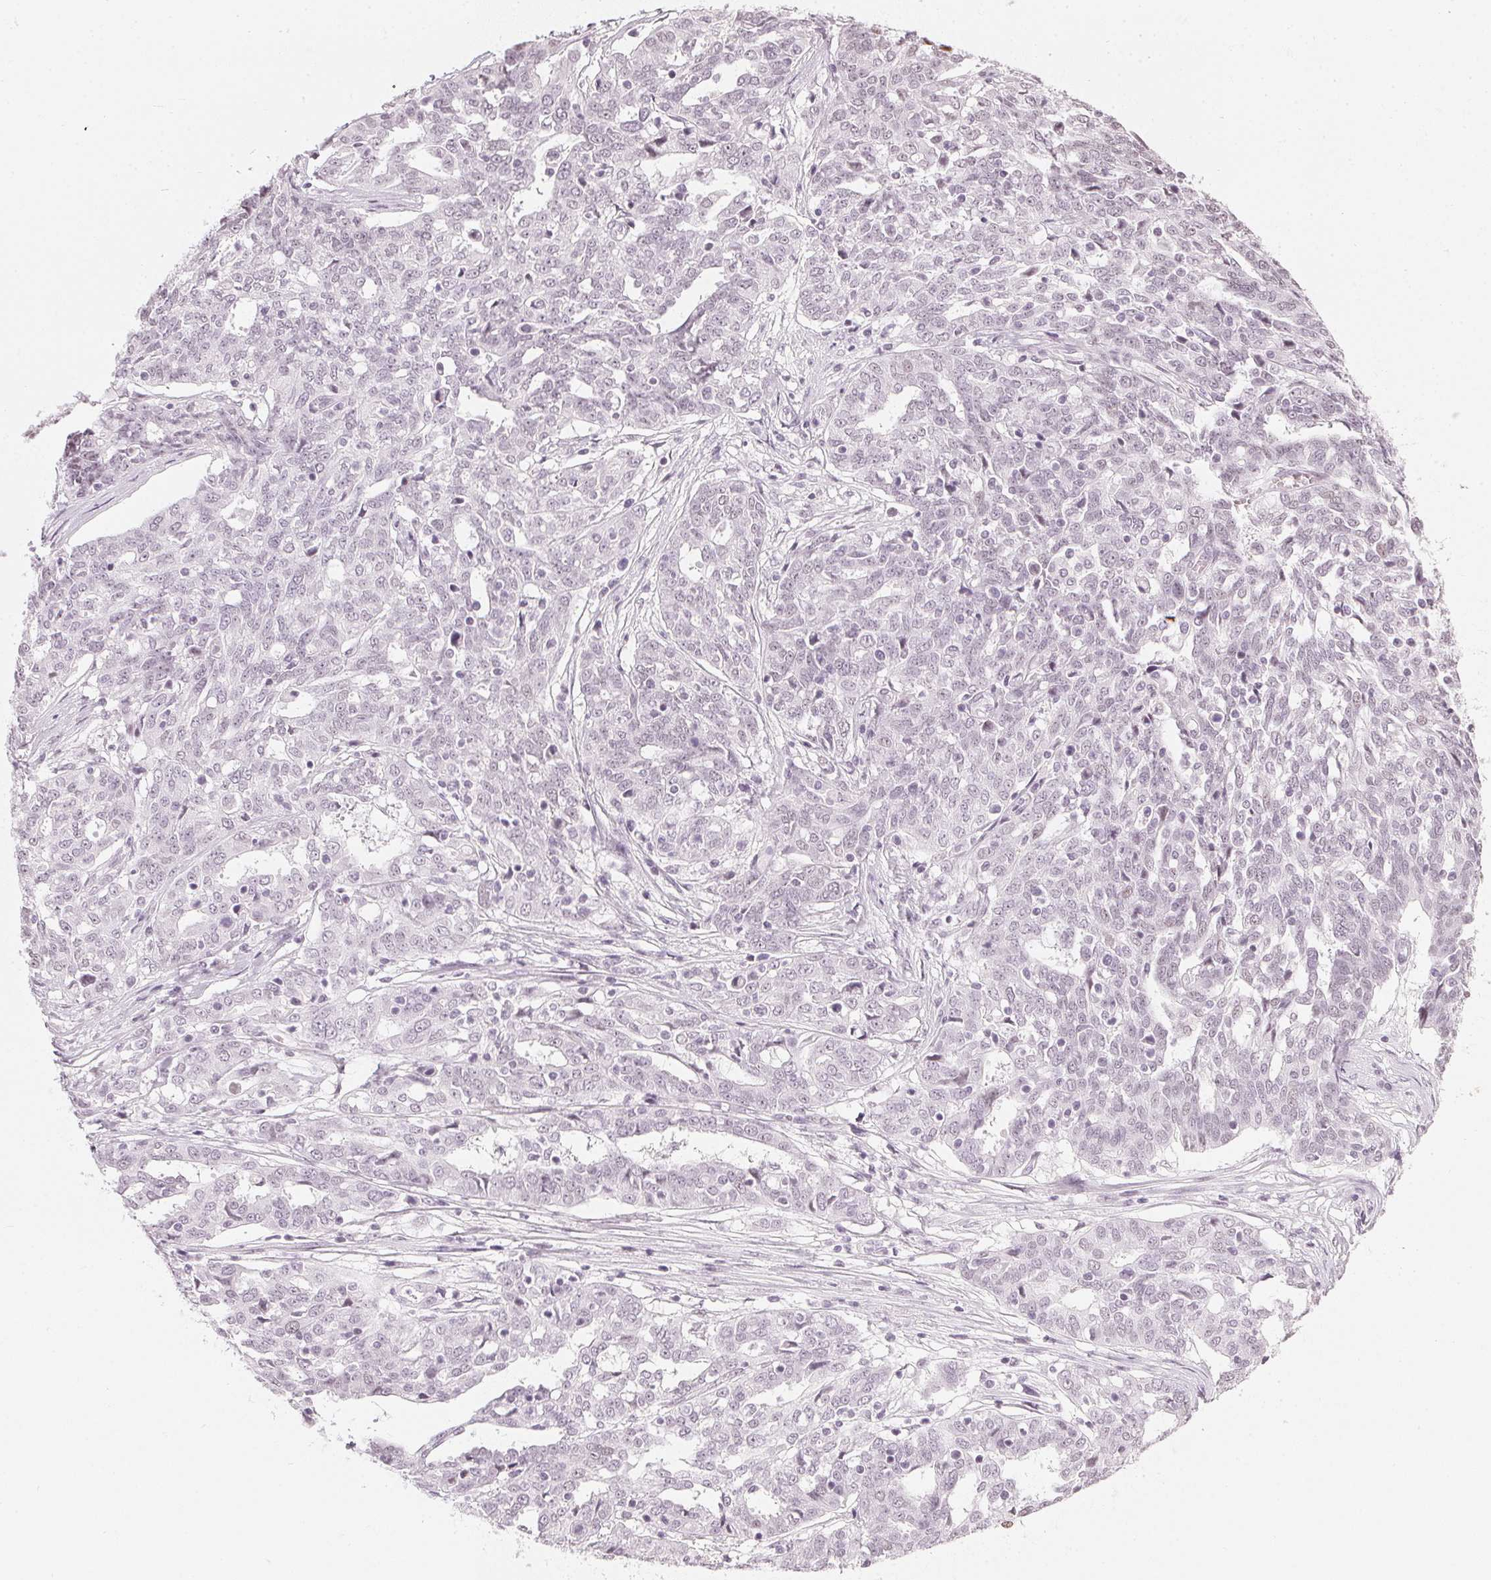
{"staining": {"intensity": "negative", "quantity": "none", "location": "none"}, "tissue": "ovarian cancer", "cell_type": "Tumor cells", "image_type": "cancer", "snomed": [{"axis": "morphology", "description": "Cystadenocarcinoma, serous, NOS"}, {"axis": "topography", "description": "Ovary"}], "caption": "DAB immunohistochemical staining of ovarian serous cystadenocarcinoma reveals no significant expression in tumor cells.", "gene": "DNAJC6", "patient": {"sex": "female", "age": 67}}